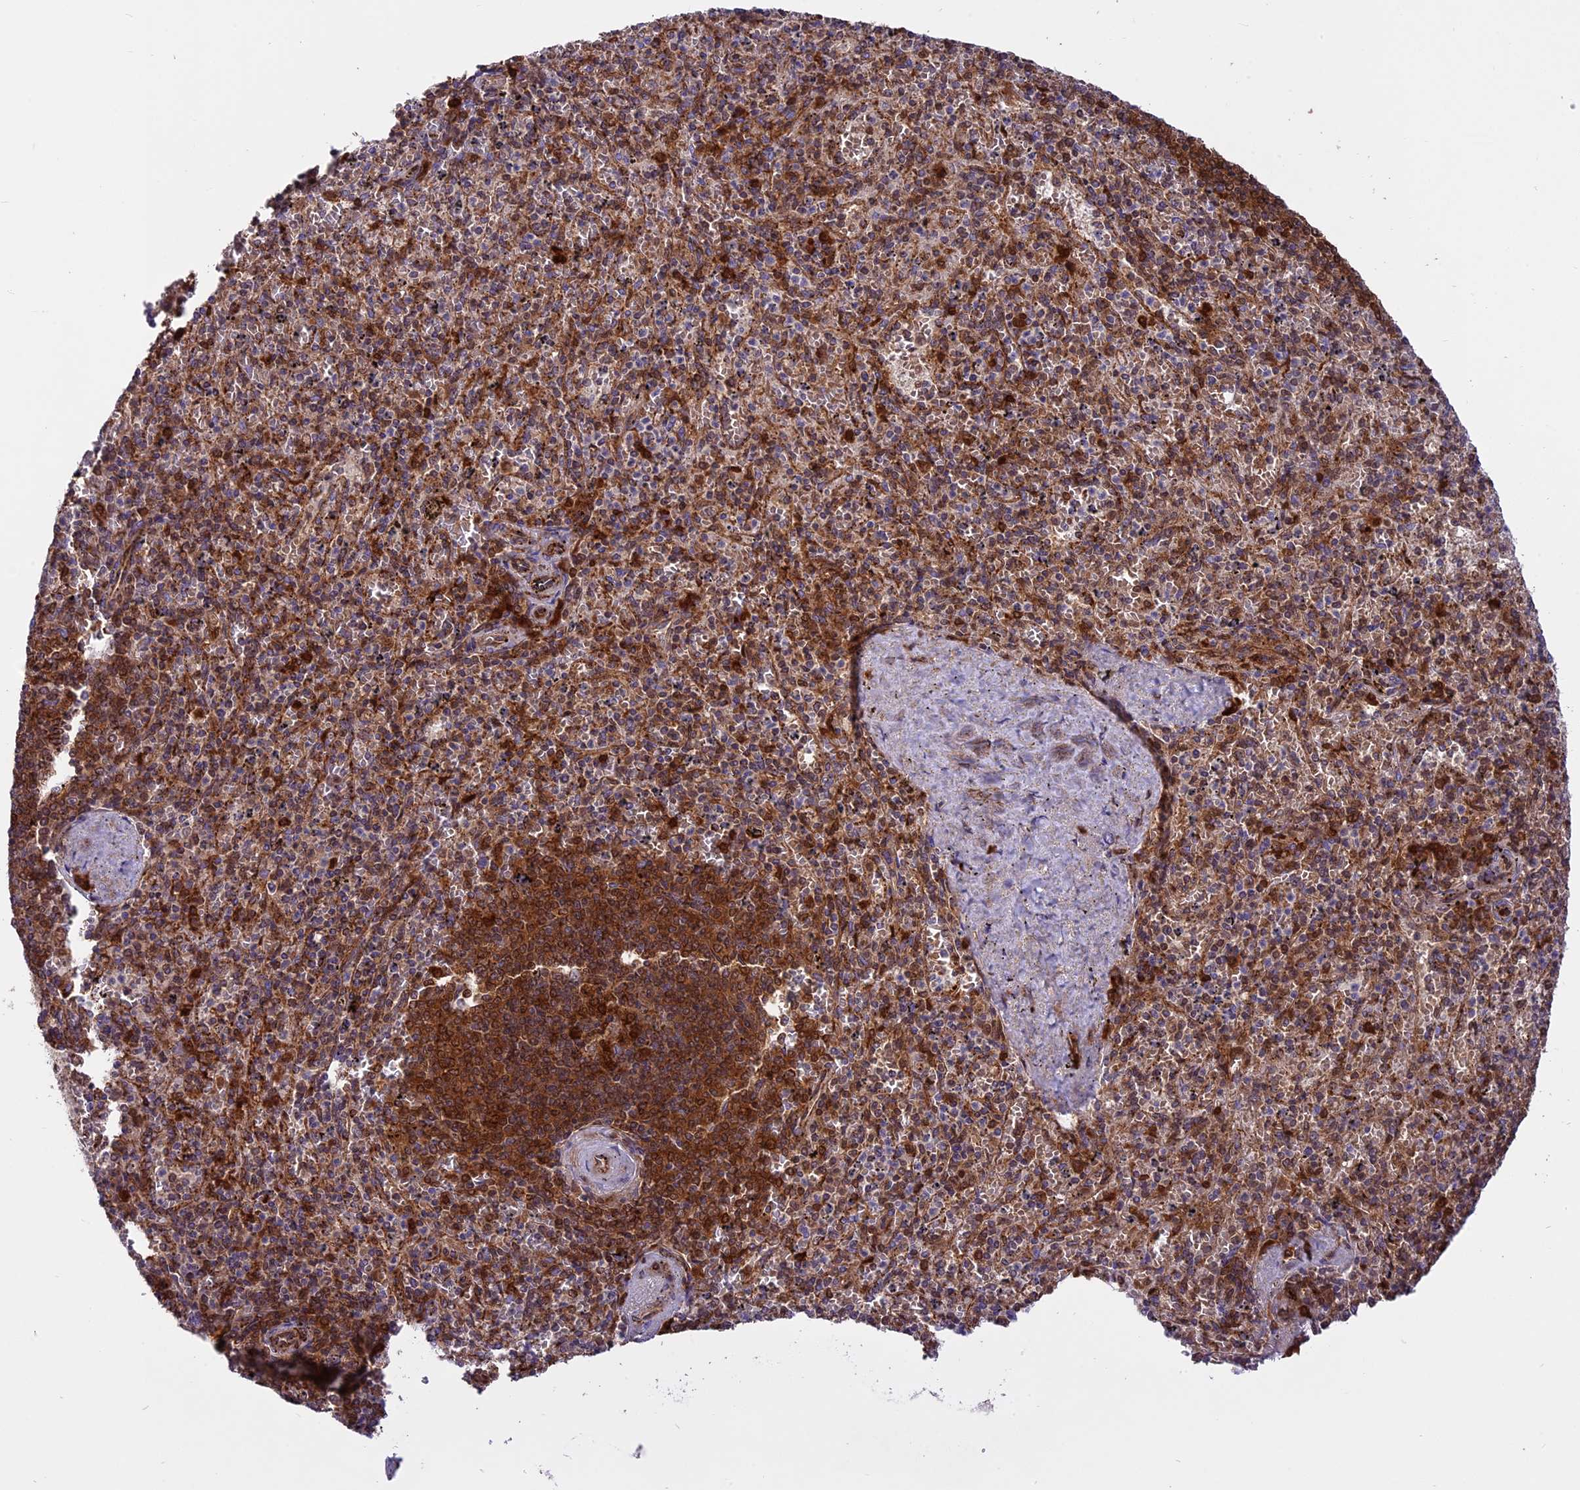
{"staining": {"intensity": "moderate", "quantity": "25%-75%", "location": "cytoplasmic/membranous"}, "tissue": "spleen", "cell_type": "Cells in red pulp", "image_type": "normal", "snomed": [{"axis": "morphology", "description": "Normal tissue, NOS"}, {"axis": "topography", "description": "Spleen"}], "caption": "IHC of benign spleen shows medium levels of moderate cytoplasmic/membranous staining in about 25%-75% of cells in red pulp.", "gene": "COX17", "patient": {"sex": "male", "age": 82}}